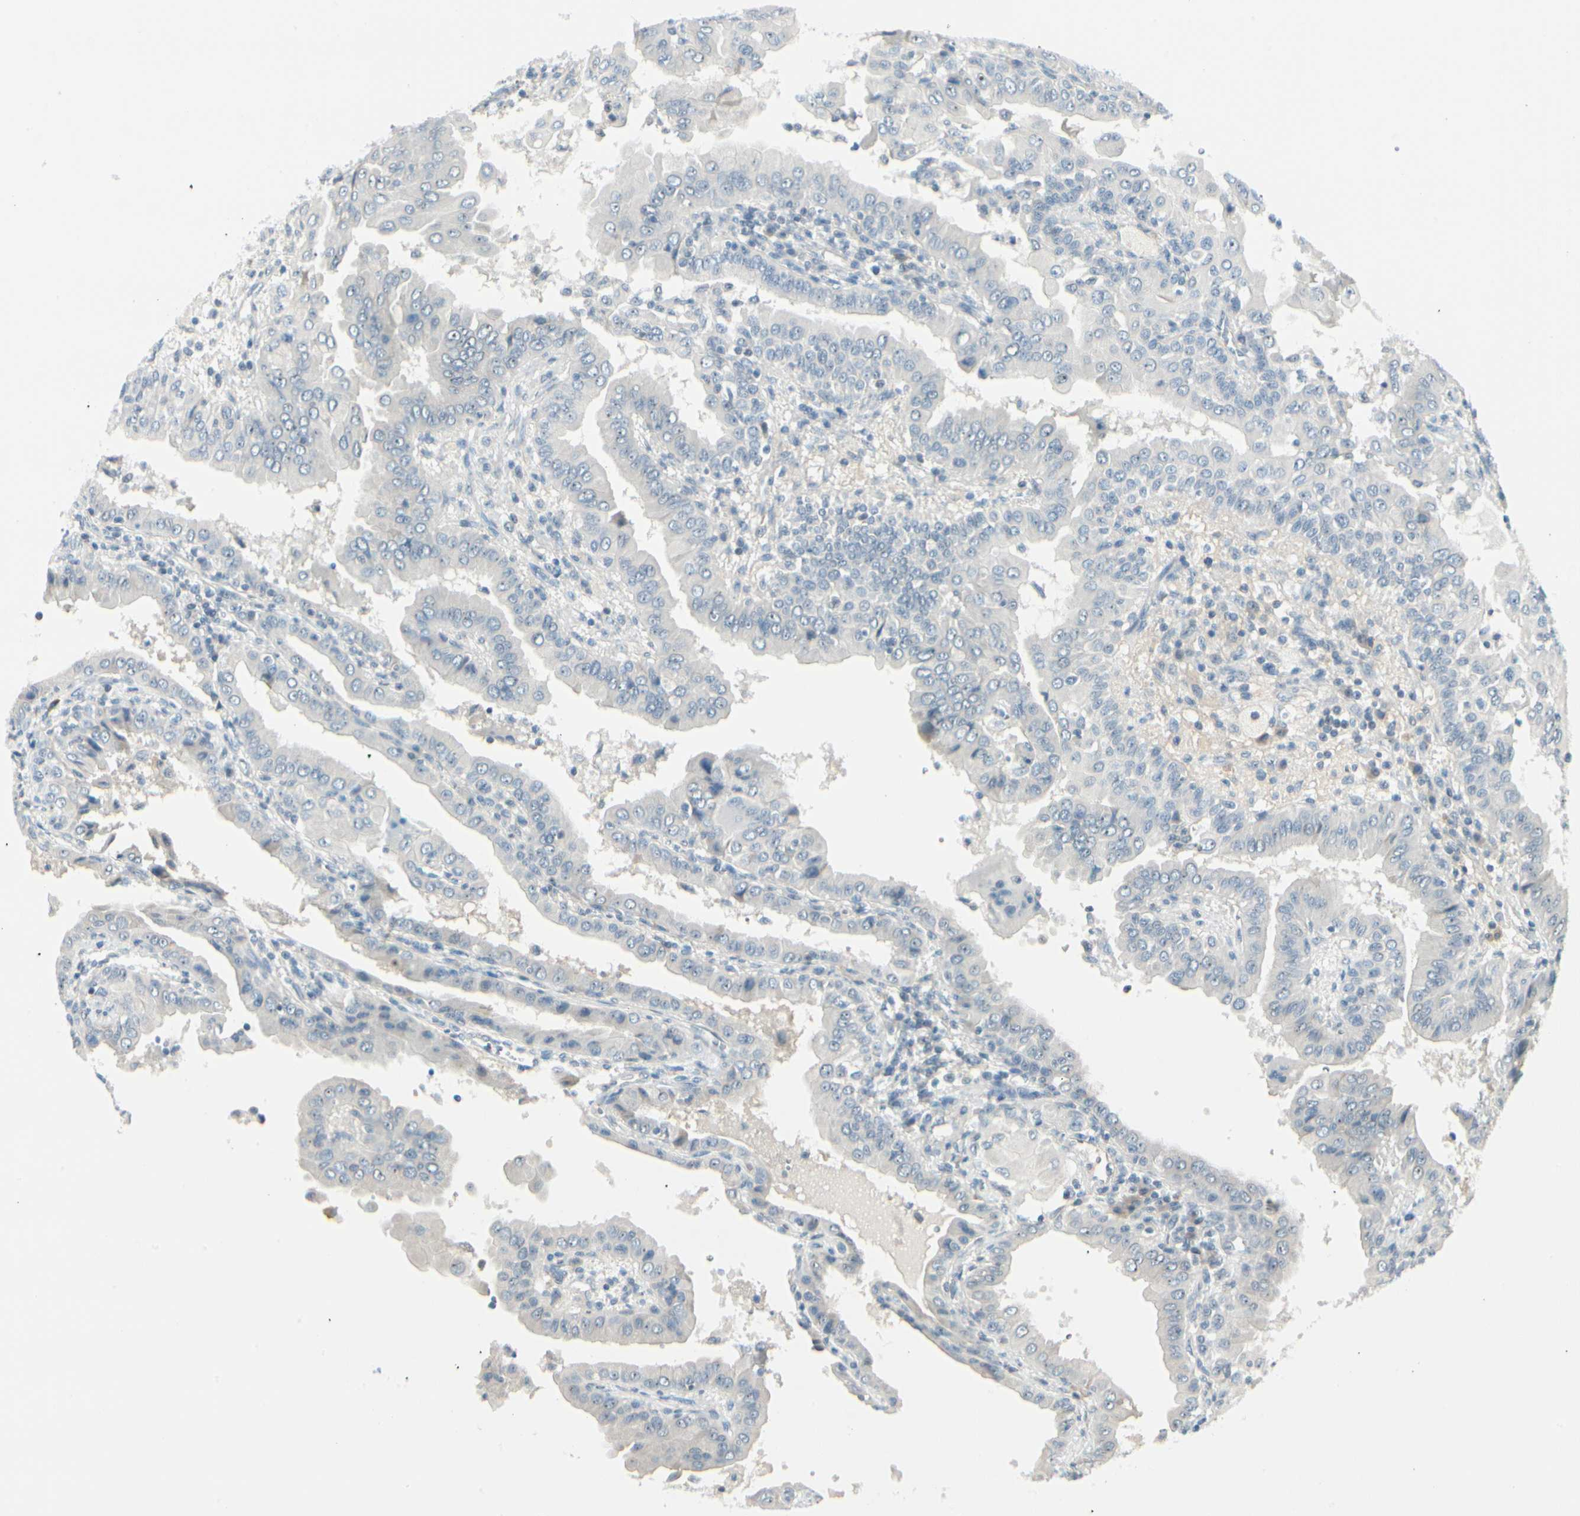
{"staining": {"intensity": "negative", "quantity": "none", "location": "none"}, "tissue": "thyroid cancer", "cell_type": "Tumor cells", "image_type": "cancer", "snomed": [{"axis": "morphology", "description": "Papillary adenocarcinoma, NOS"}, {"axis": "topography", "description": "Thyroid gland"}], "caption": "There is no significant staining in tumor cells of papillary adenocarcinoma (thyroid).", "gene": "ZSCAN1", "patient": {"sex": "male", "age": 33}}